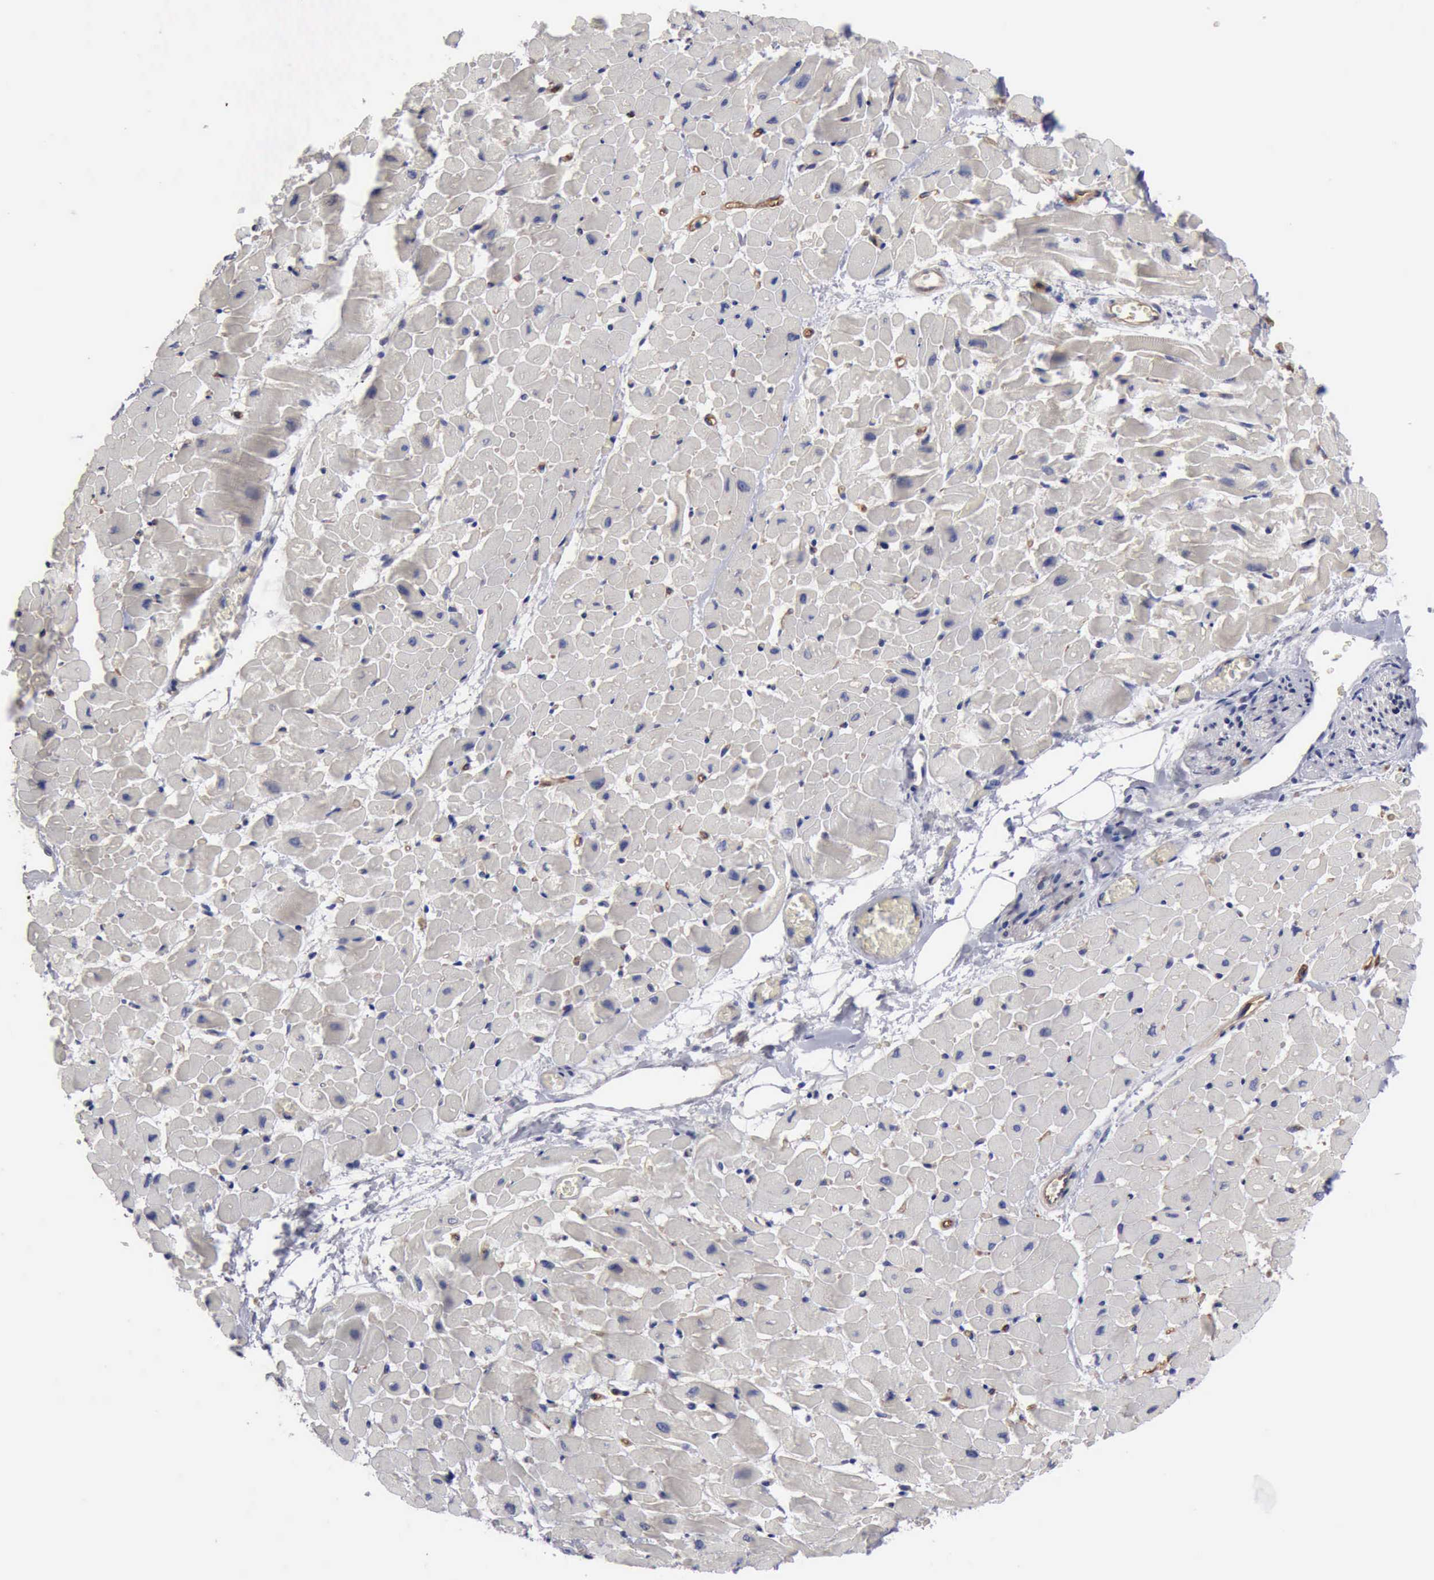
{"staining": {"intensity": "negative", "quantity": "none", "location": "none"}, "tissue": "heart muscle", "cell_type": "Cardiomyocytes", "image_type": "normal", "snomed": [{"axis": "morphology", "description": "Normal tissue, NOS"}, {"axis": "topography", "description": "Heart"}], "caption": "A high-resolution histopathology image shows IHC staining of benign heart muscle, which exhibits no significant expression in cardiomyocytes.", "gene": "RDX", "patient": {"sex": "male", "age": 45}}